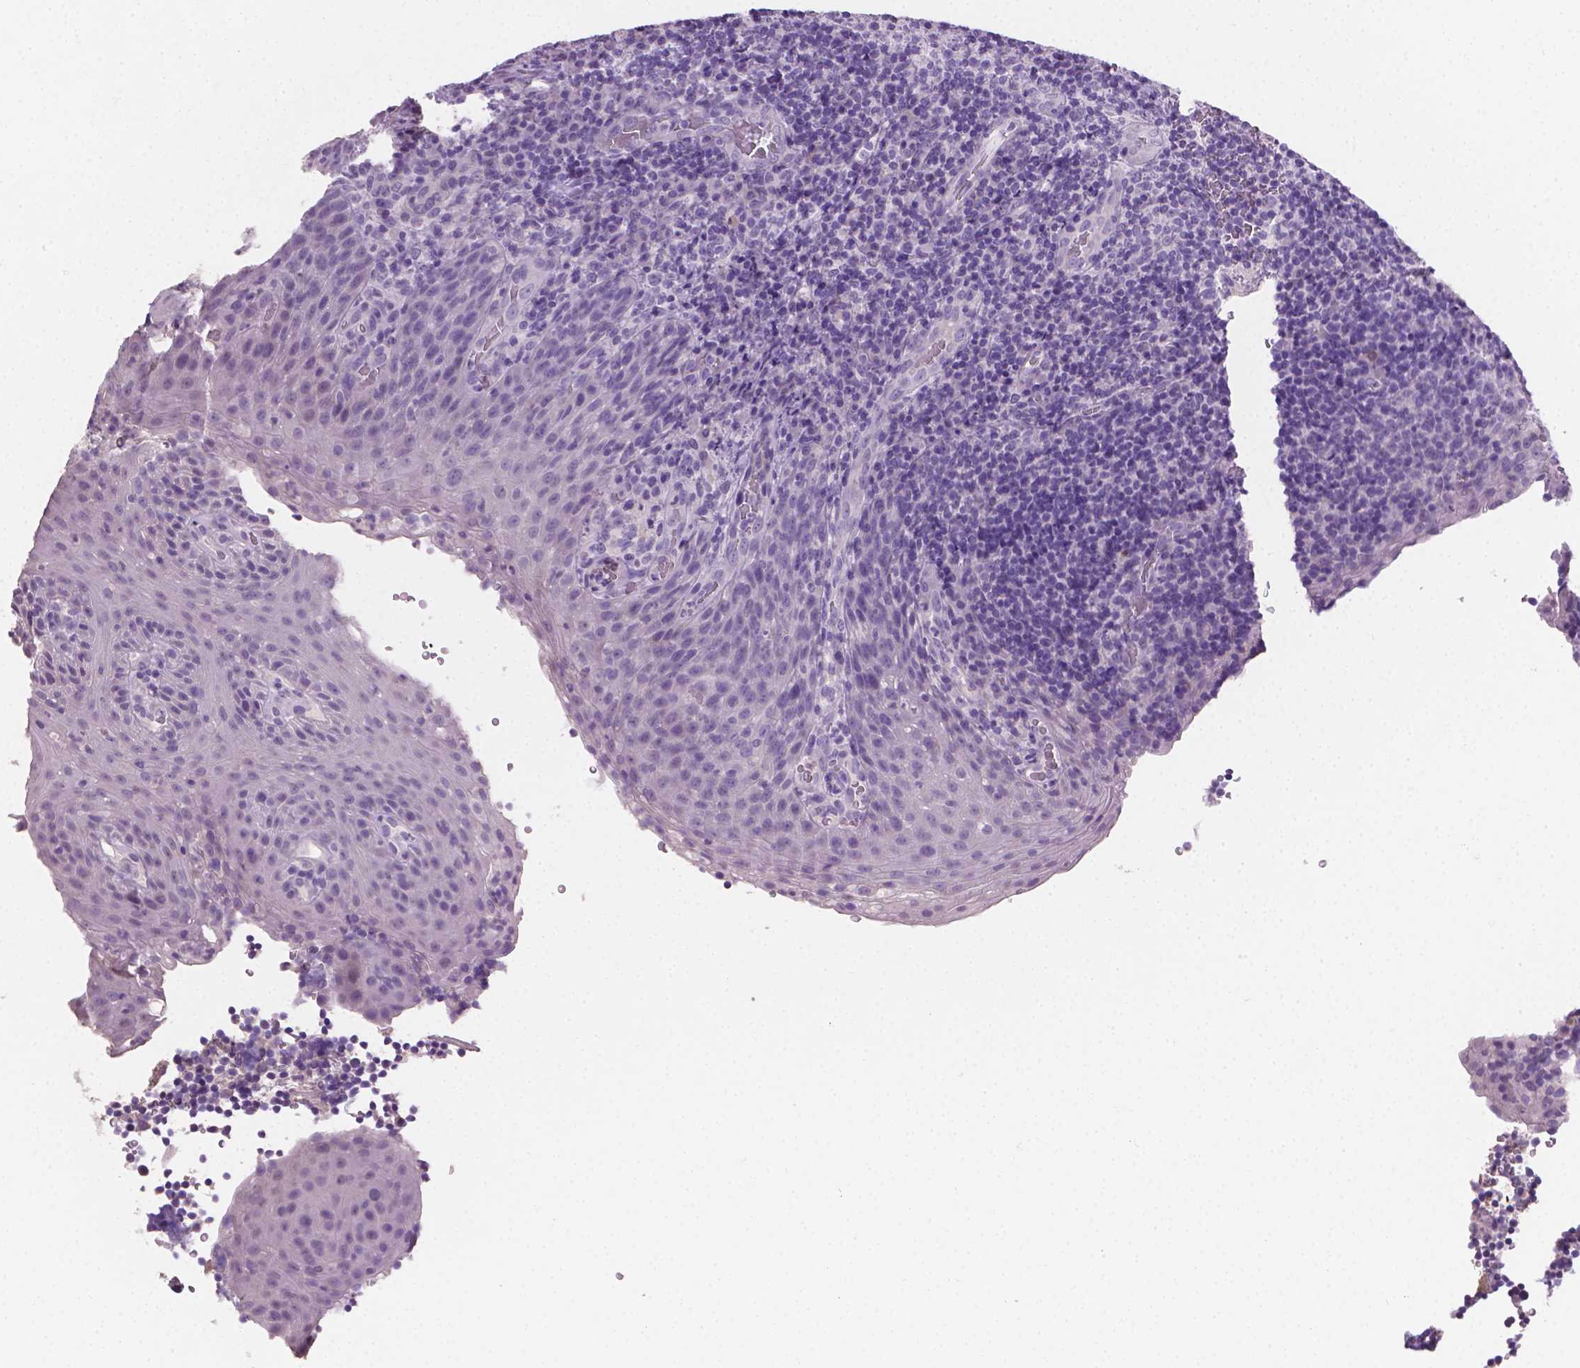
{"staining": {"intensity": "negative", "quantity": "none", "location": "none"}, "tissue": "tonsil", "cell_type": "Germinal center cells", "image_type": "normal", "snomed": [{"axis": "morphology", "description": "Normal tissue, NOS"}, {"axis": "topography", "description": "Tonsil"}], "caption": "DAB (3,3'-diaminobenzidine) immunohistochemical staining of benign tonsil exhibits no significant expression in germinal center cells.", "gene": "TNNI2", "patient": {"sex": "male", "age": 17}}